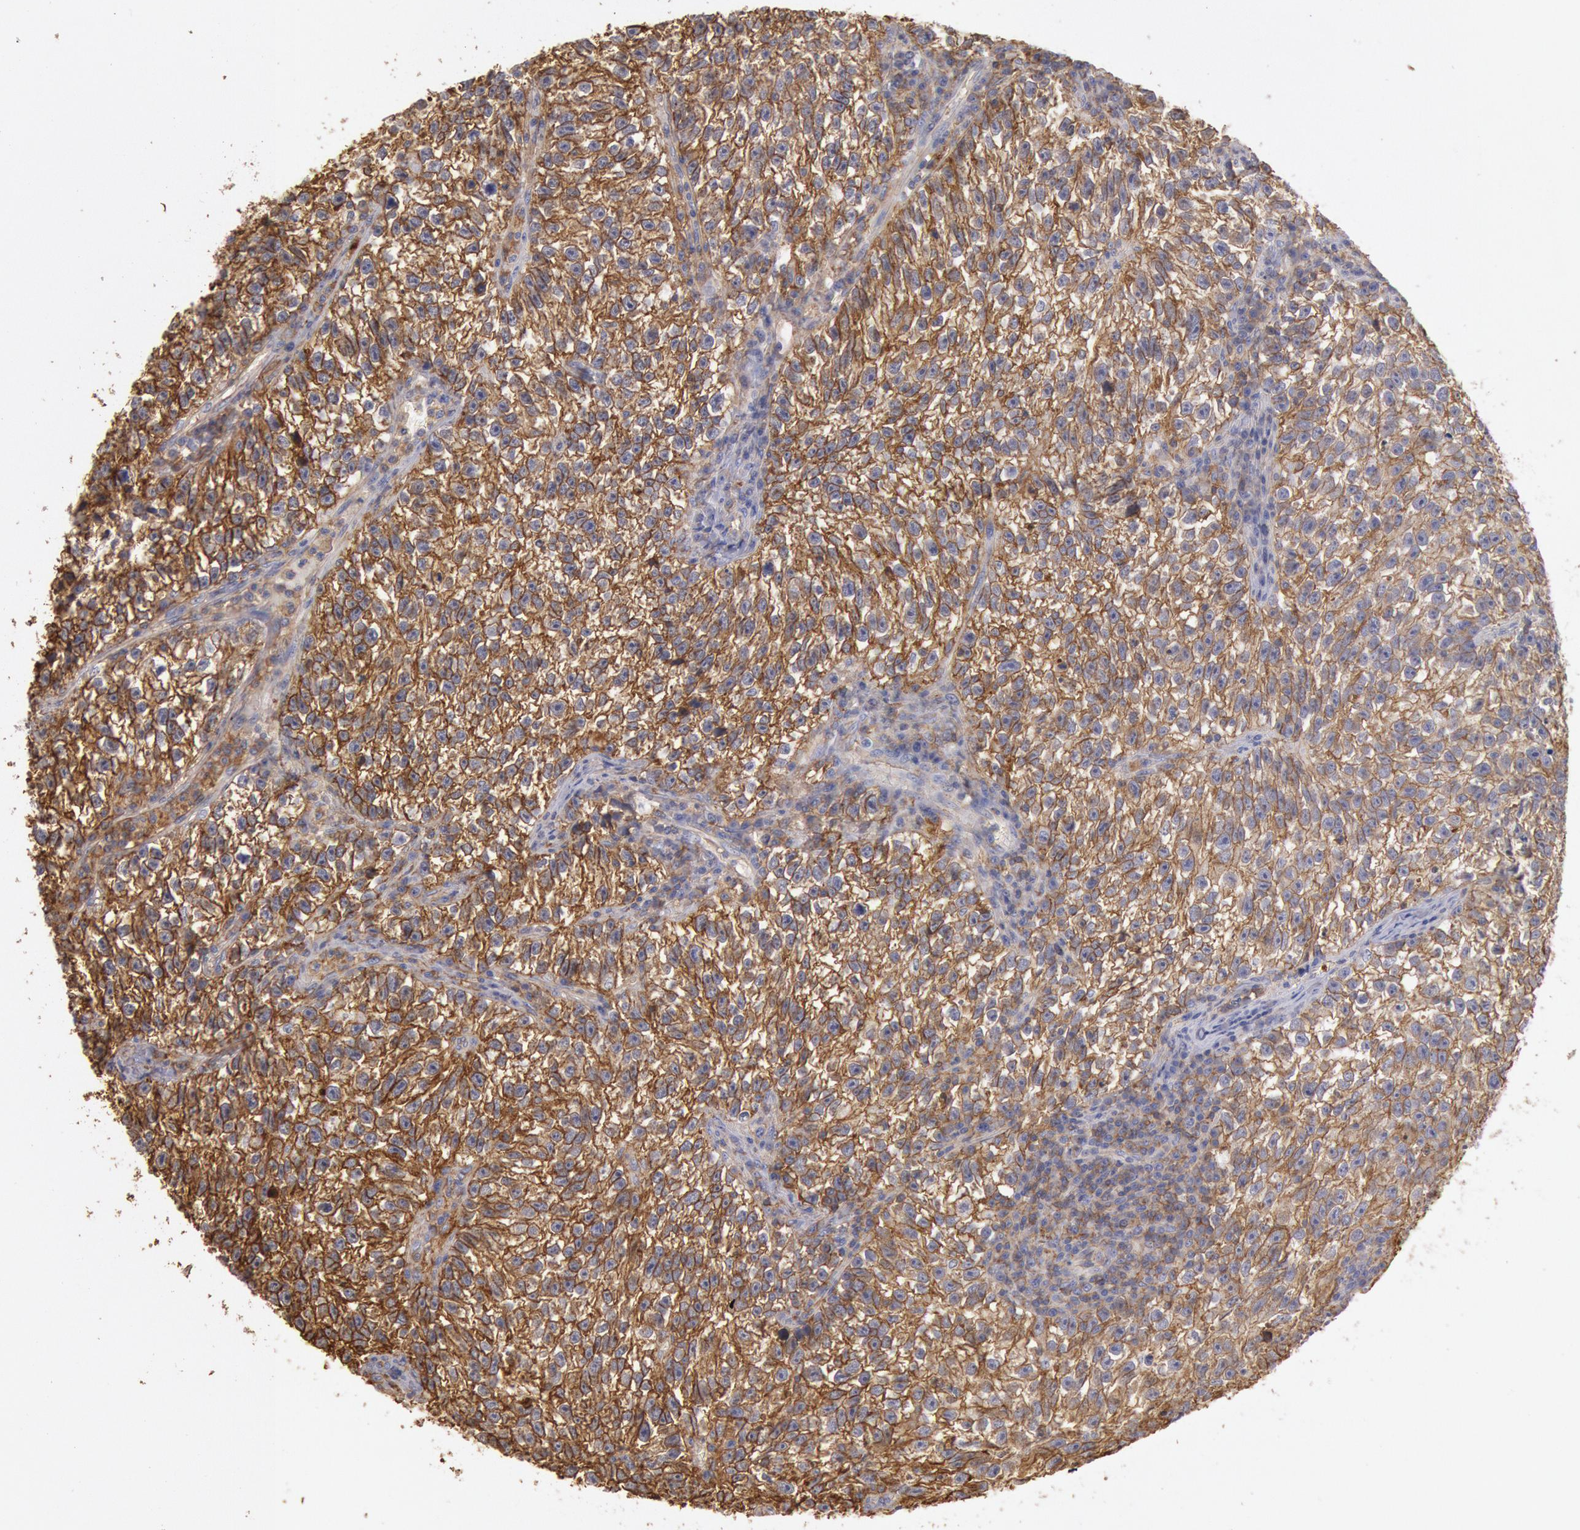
{"staining": {"intensity": "strong", "quantity": ">75%", "location": "cytoplasmic/membranous"}, "tissue": "testis cancer", "cell_type": "Tumor cells", "image_type": "cancer", "snomed": [{"axis": "morphology", "description": "Seminoma, NOS"}, {"axis": "topography", "description": "Testis"}], "caption": "Testis cancer was stained to show a protein in brown. There is high levels of strong cytoplasmic/membranous positivity in approximately >75% of tumor cells.", "gene": "SNAP23", "patient": {"sex": "male", "age": 38}}